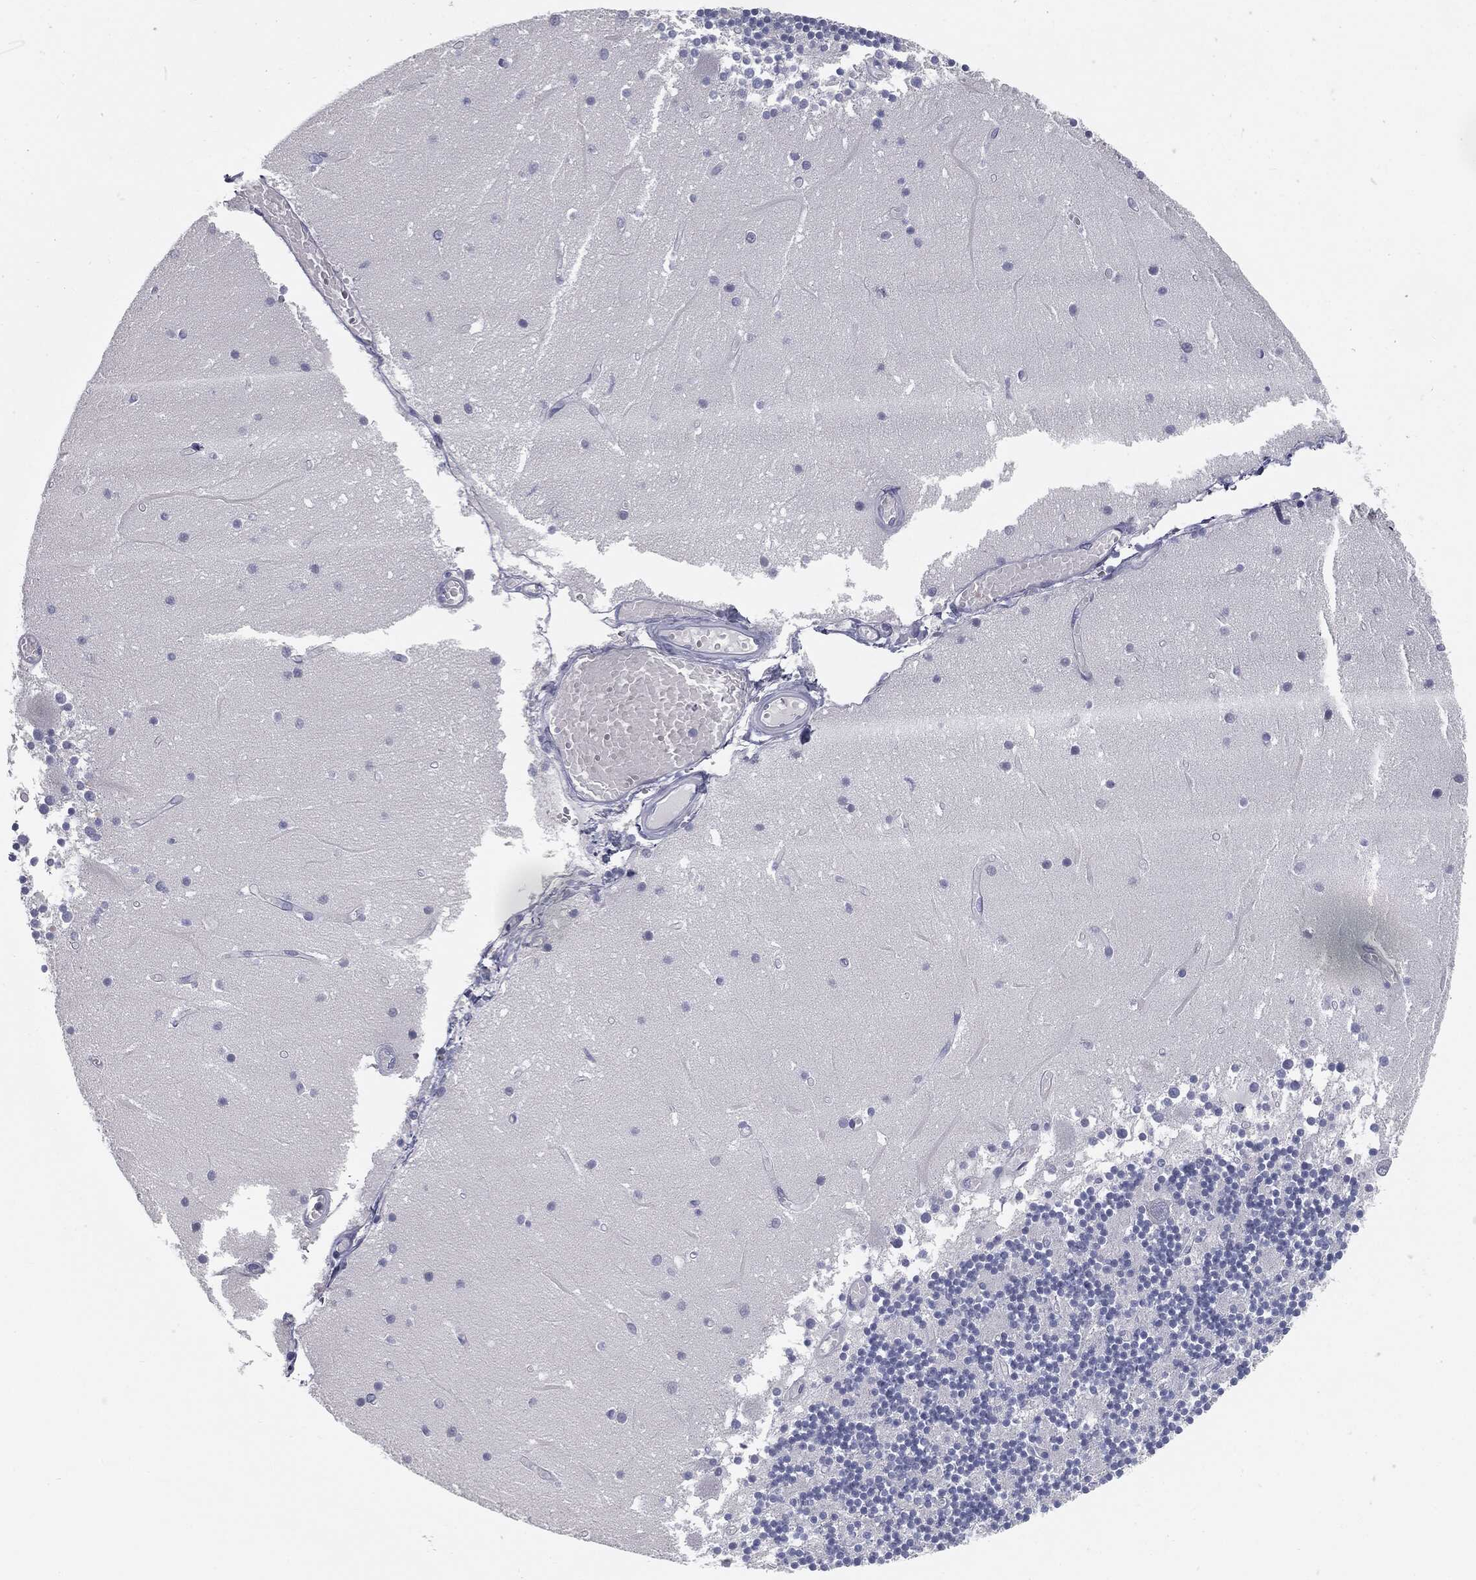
{"staining": {"intensity": "negative", "quantity": "none", "location": "none"}, "tissue": "cerebellum", "cell_type": "Cells in granular layer", "image_type": "normal", "snomed": [{"axis": "morphology", "description": "Normal tissue, NOS"}, {"axis": "topography", "description": "Cerebellum"}], "caption": "High power microscopy histopathology image of an IHC micrograph of normal cerebellum, revealing no significant positivity in cells in granular layer.", "gene": "CAV3", "patient": {"sex": "female", "age": 28}}